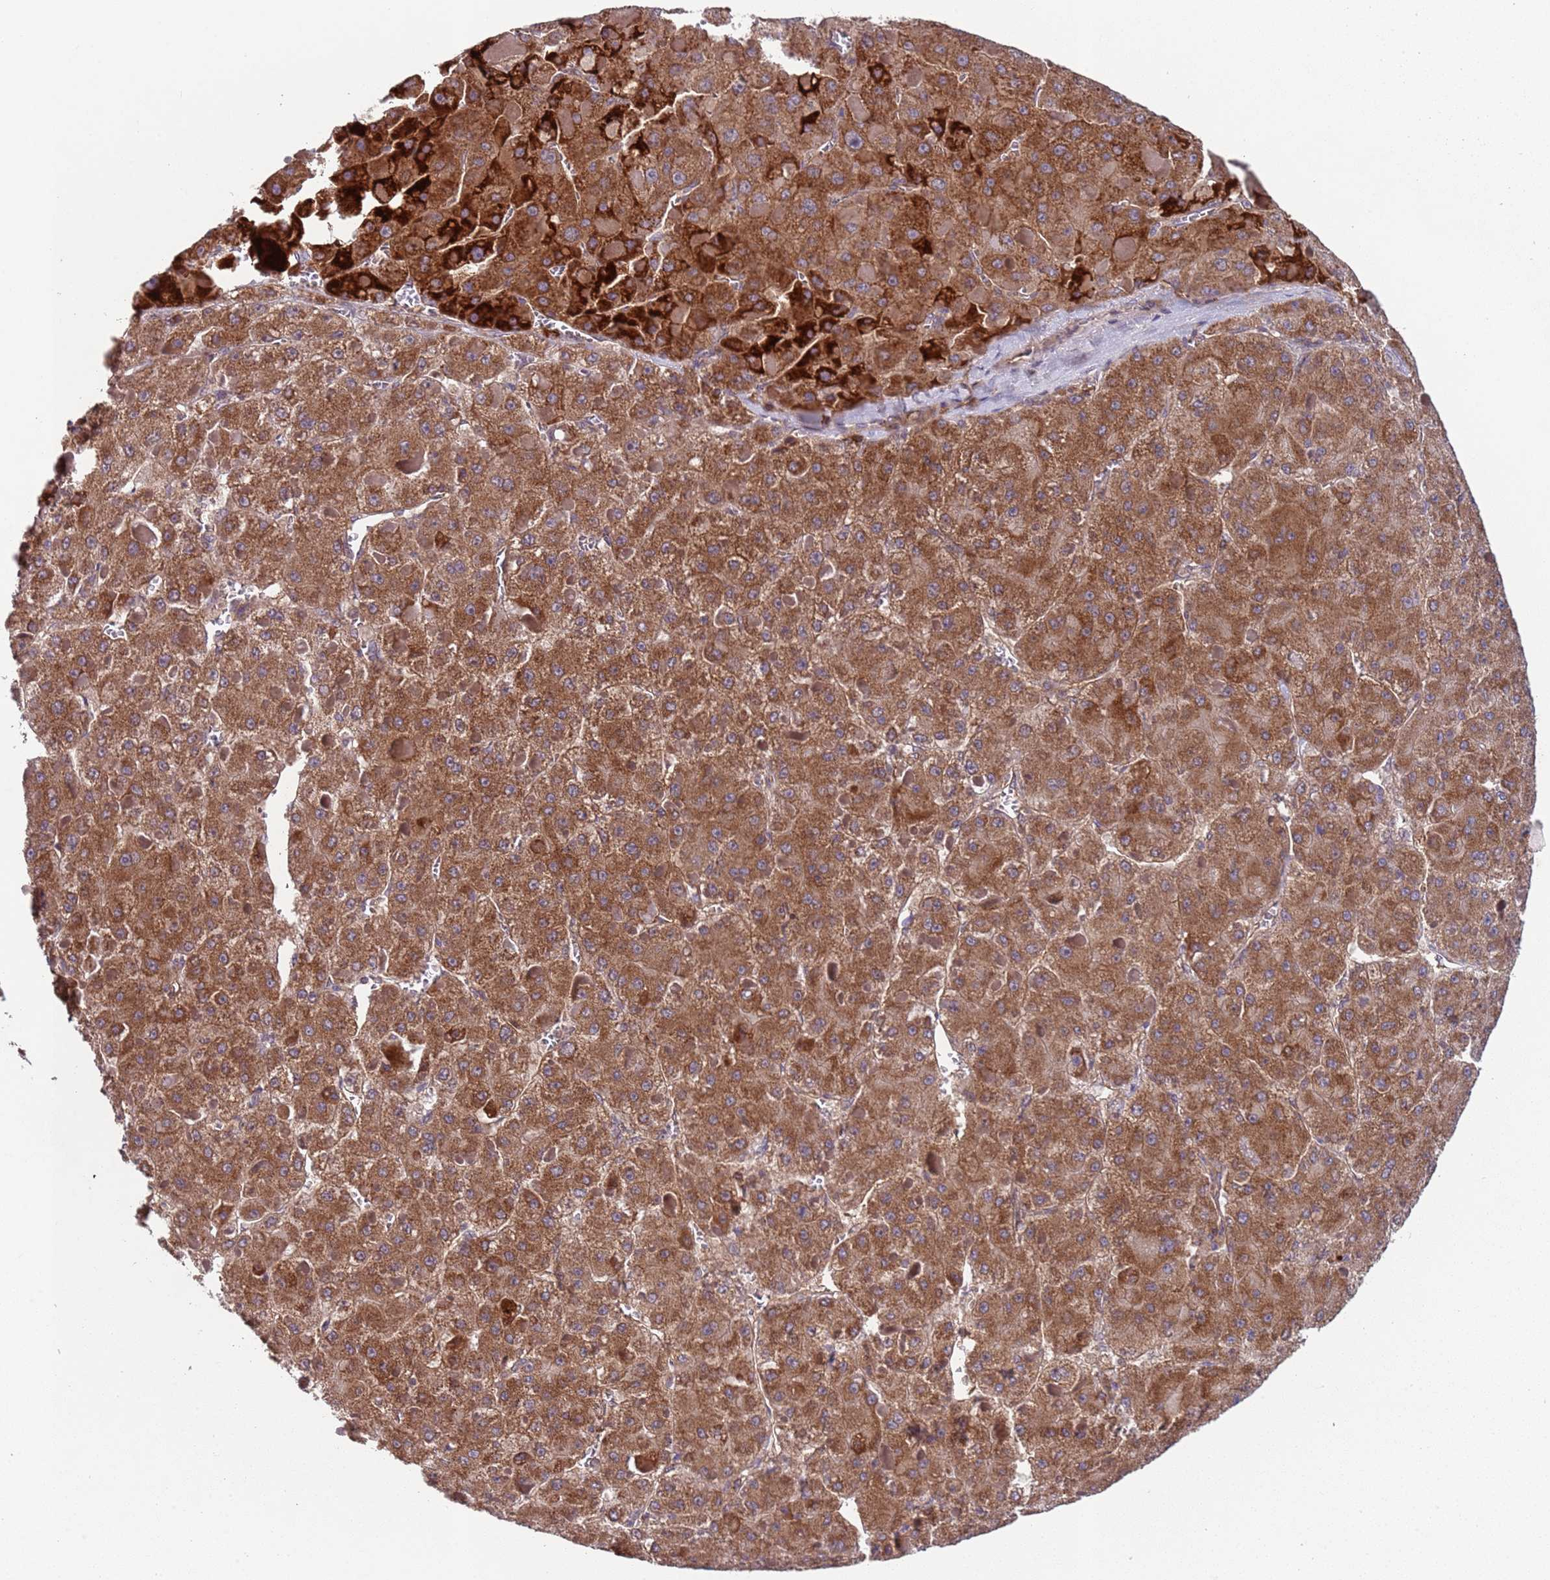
{"staining": {"intensity": "moderate", "quantity": ">75%", "location": "cytoplasmic/membranous"}, "tissue": "liver cancer", "cell_type": "Tumor cells", "image_type": "cancer", "snomed": [{"axis": "morphology", "description": "Carcinoma, Hepatocellular, NOS"}, {"axis": "topography", "description": "Liver"}], "caption": "Immunohistochemistry staining of hepatocellular carcinoma (liver), which exhibits medium levels of moderate cytoplasmic/membranous positivity in approximately >75% of tumor cells indicating moderate cytoplasmic/membranous protein staining. The staining was performed using DAB (brown) for protein detection and nuclei were counterstained in hematoxylin (blue).", "gene": "ACAD8", "patient": {"sex": "female", "age": 73}}